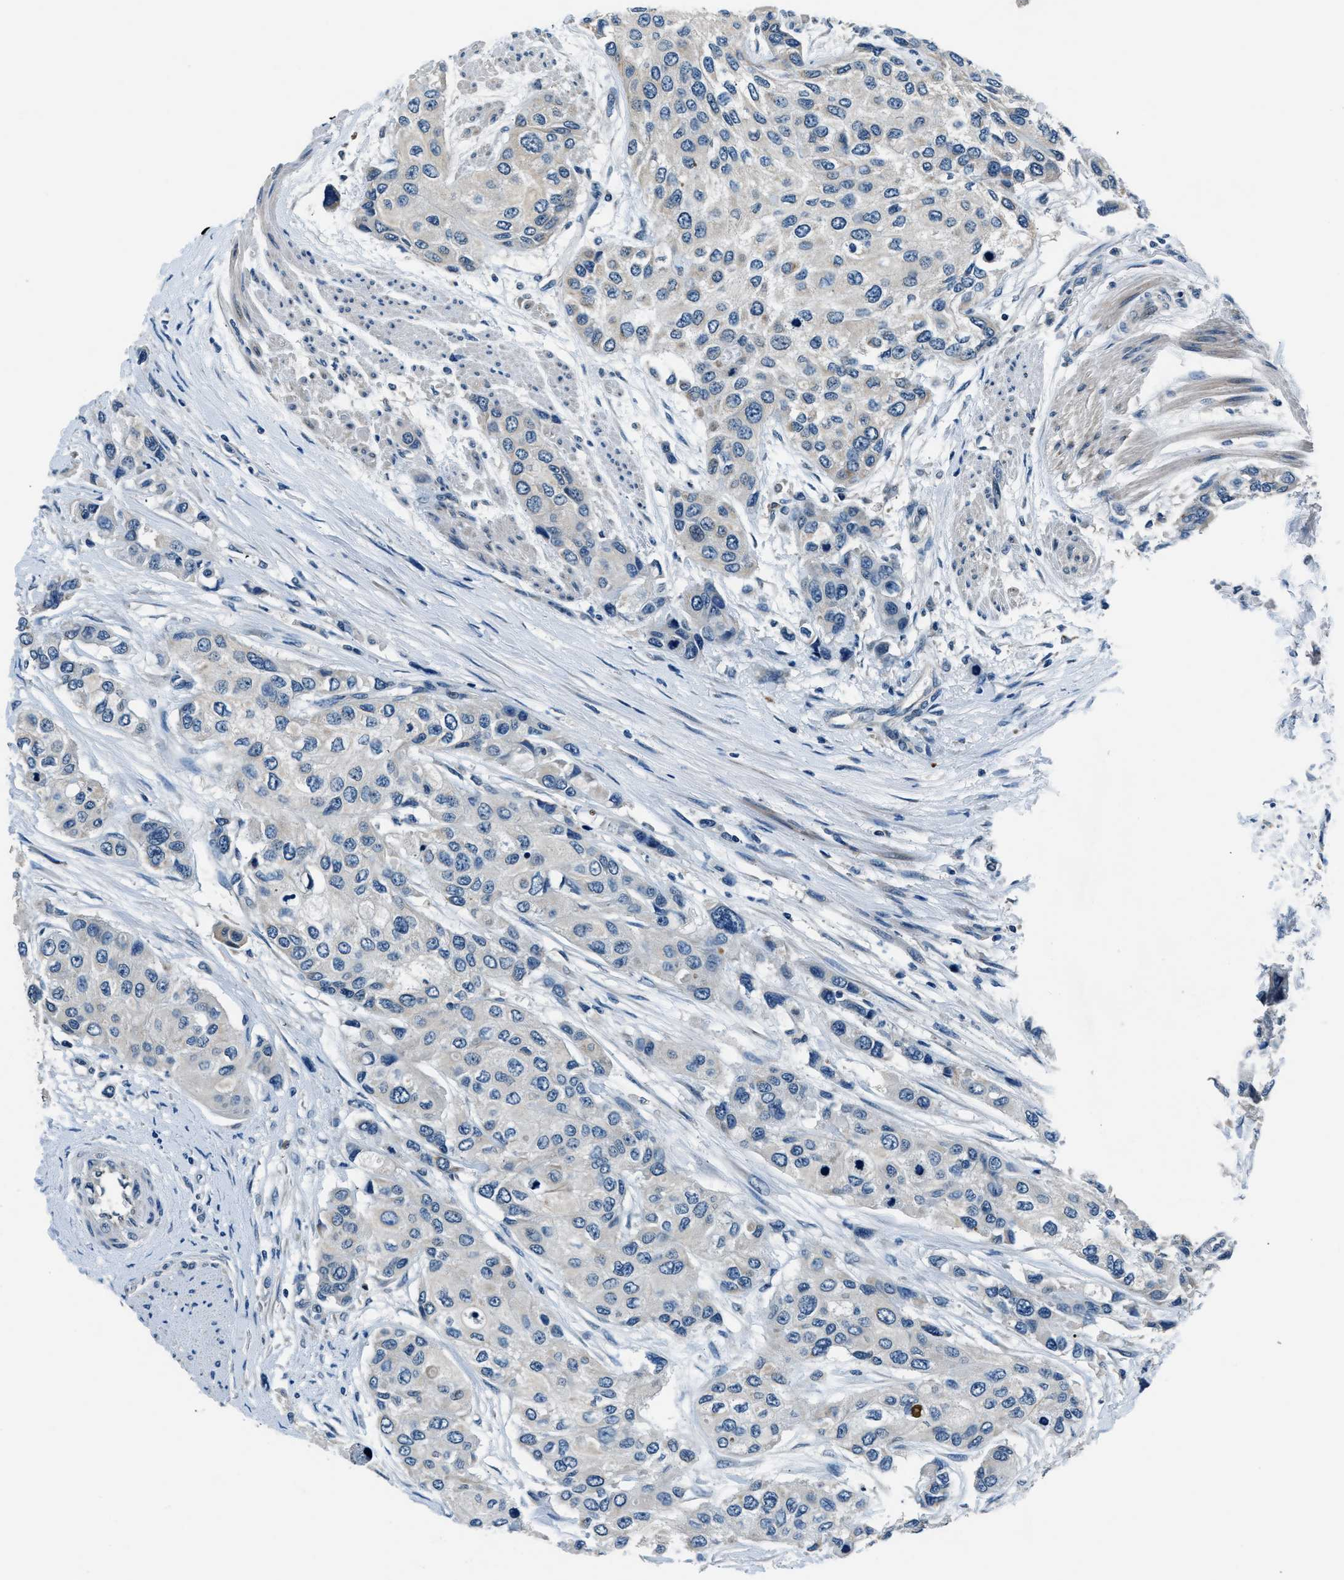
{"staining": {"intensity": "negative", "quantity": "none", "location": "none"}, "tissue": "urothelial cancer", "cell_type": "Tumor cells", "image_type": "cancer", "snomed": [{"axis": "morphology", "description": "Urothelial carcinoma, High grade"}, {"axis": "topography", "description": "Urinary bladder"}], "caption": "Tumor cells are negative for brown protein staining in high-grade urothelial carcinoma. (Stains: DAB (3,3'-diaminobenzidine) IHC with hematoxylin counter stain, Microscopy: brightfield microscopy at high magnification).", "gene": "NME8", "patient": {"sex": "female", "age": 56}}